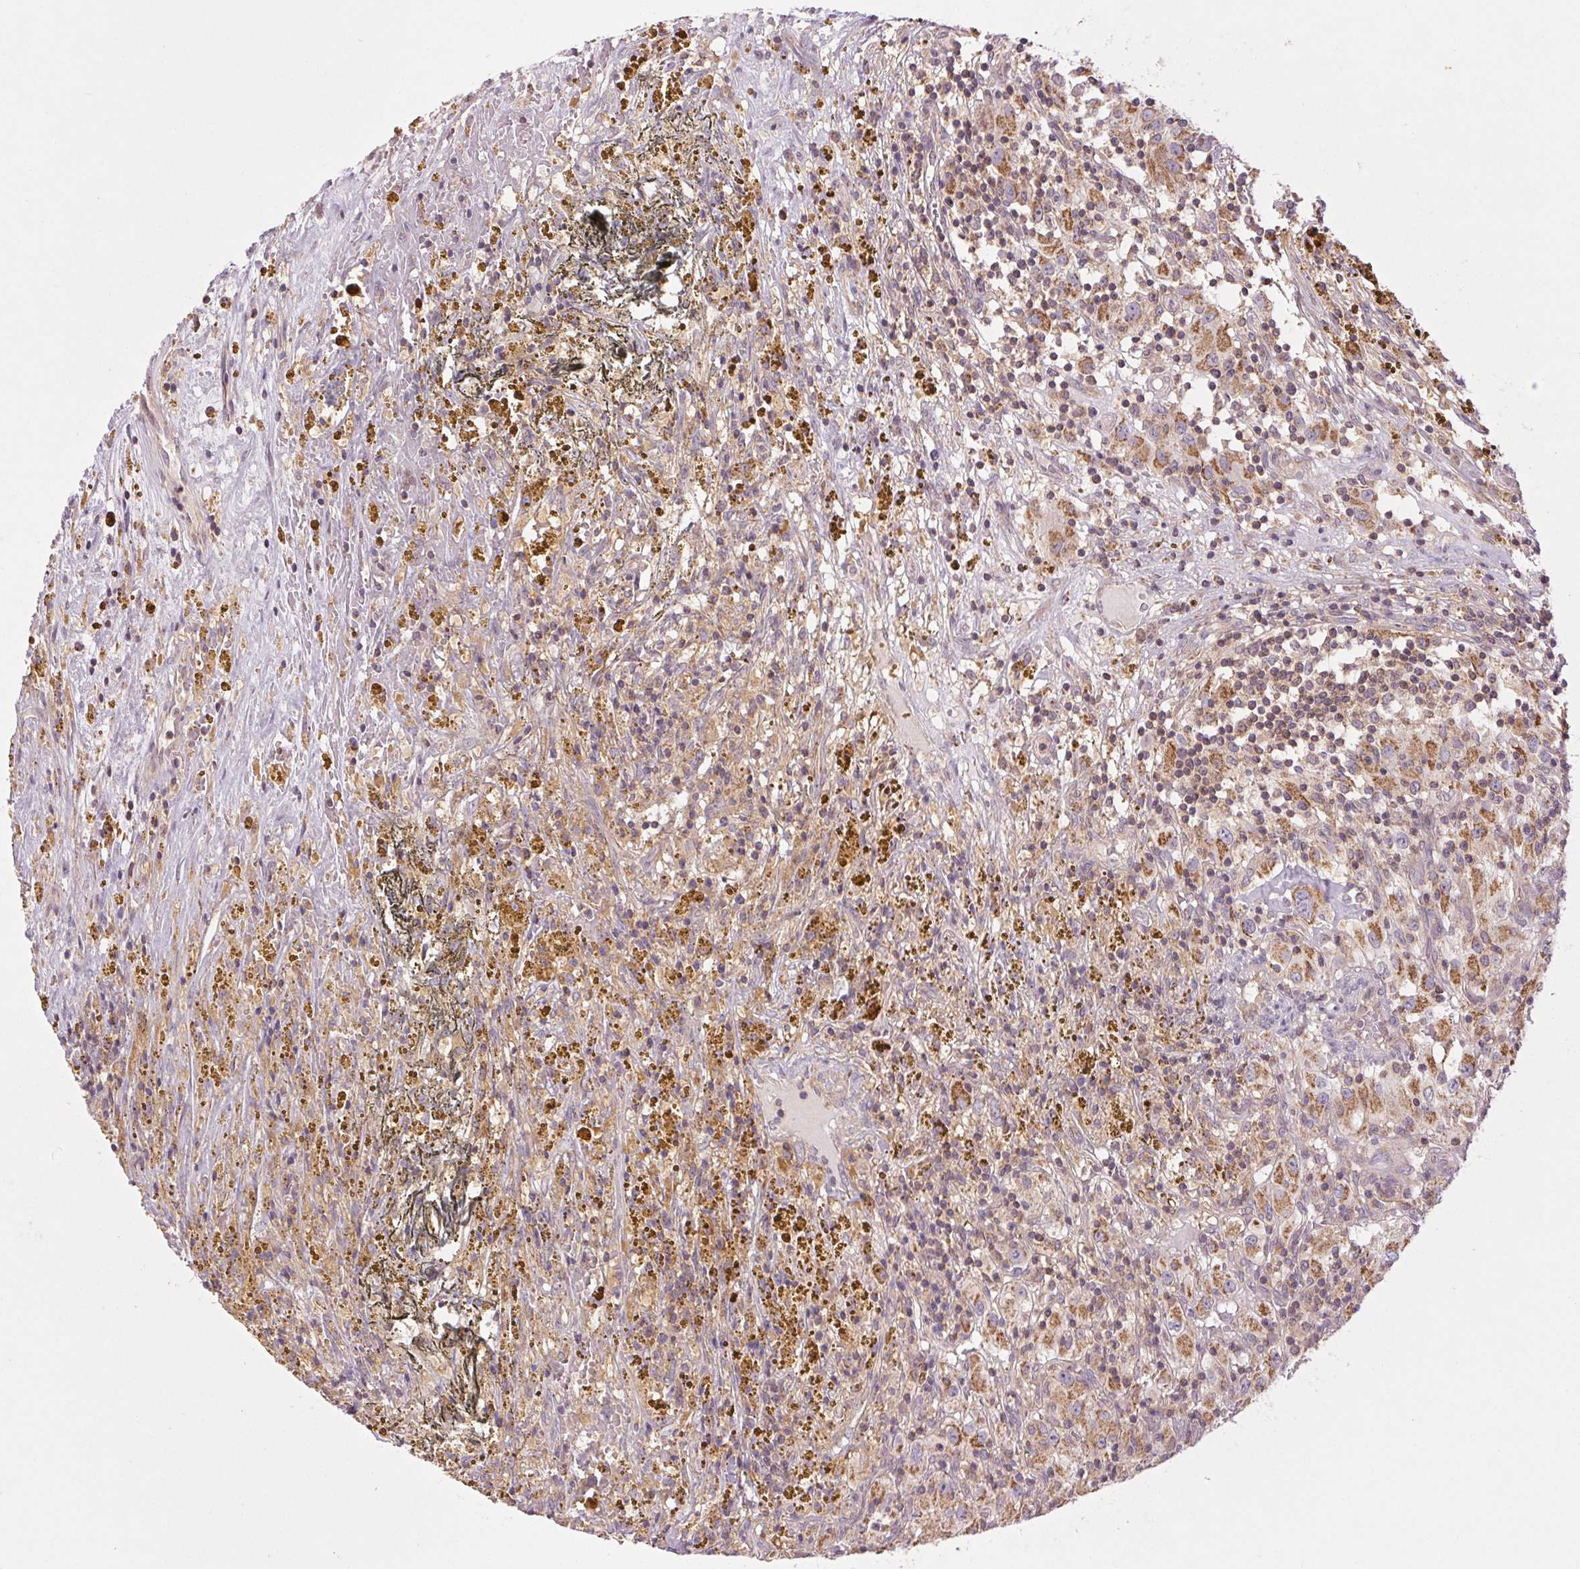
{"staining": {"intensity": "moderate", "quantity": ">75%", "location": "cytoplasmic/membranous"}, "tissue": "renal cancer", "cell_type": "Tumor cells", "image_type": "cancer", "snomed": [{"axis": "morphology", "description": "Adenocarcinoma, NOS"}, {"axis": "topography", "description": "Kidney"}], "caption": "Immunohistochemistry (DAB) staining of renal adenocarcinoma displays moderate cytoplasmic/membranous protein expression in about >75% of tumor cells.", "gene": "MAP3K5", "patient": {"sex": "female", "age": 67}}